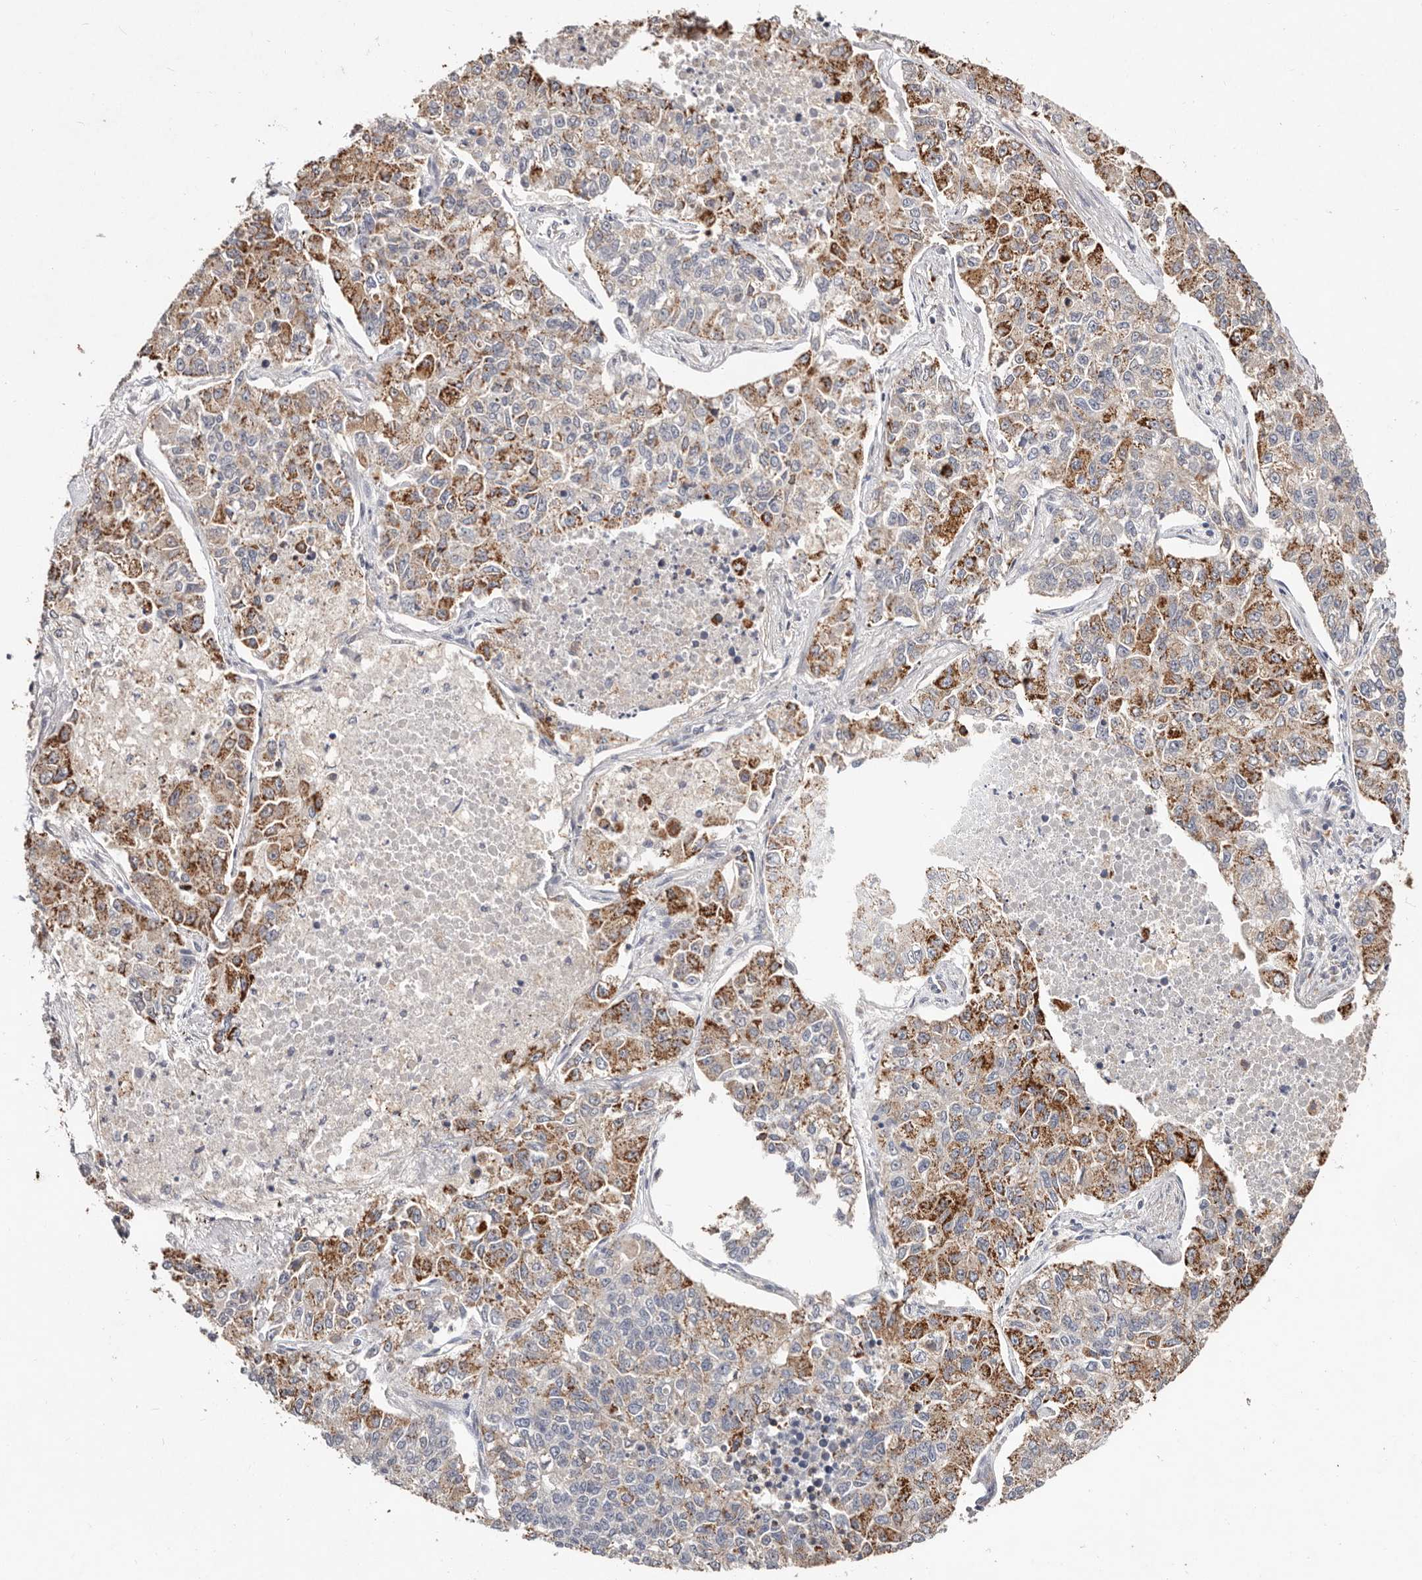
{"staining": {"intensity": "moderate", "quantity": "25%-75%", "location": "cytoplasmic/membranous"}, "tissue": "lung cancer", "cell_type": "Tumor cells", "image_type": "cancer", "snomed": [{"axis": "morphology", "description": "Adenocarcinoma, NOS"}, {"axis": "topography", "description": "Lung"}], "caption": "Immunohistochemistry staining of adenocarcinoma (lung), which shows medium levels of moderate cytoplasmic/membranous expression in approximately 25%-75% of tumor cells indicating moderate cytoplasmic/membranous protein positivity. The staining was performed using DAB (brown) for protein detection and nuclei were counterstained in hematoxylin (blue).", "gene": "THBS3", "patient": {"sex": "male", "age": 49}}